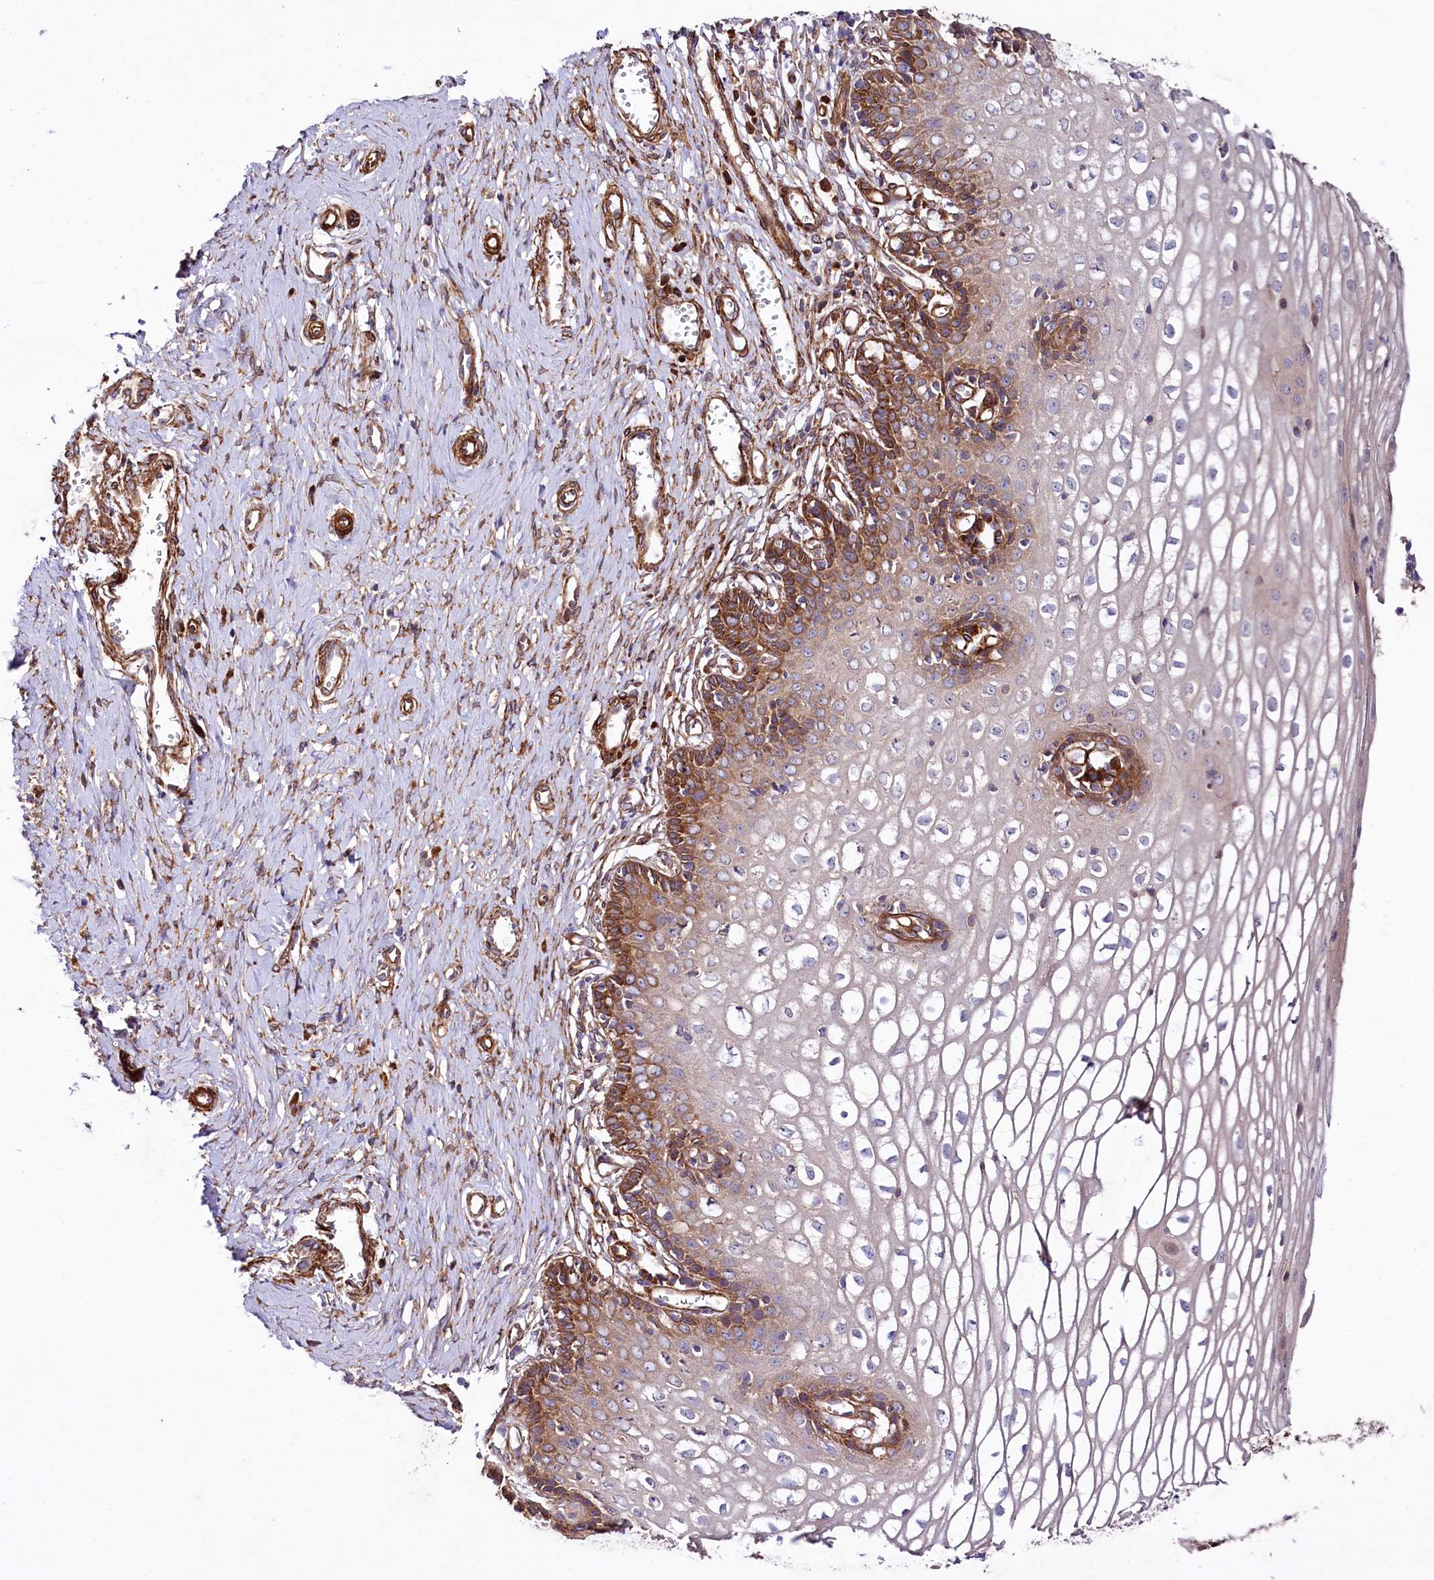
{"staining": {"intensity": "negative", "quantity": "none", "location": "none"}, "tissue": "cervix", "cell_type": "Glandular cells", "image_type": "normal", "snomed": [{"axis": "morphology", "description": "Normal tissue, NOS"}, {"axis": "morphology", "description": "Adenocarcinoma, NOS"}, {"axis": "topography", "description": "Cervix"}], "caption": "Image shows no protein staining in glandular cells of benign cervix.", "gene": "SPATS2", "patient": {"sex": "female", "age": 29}}